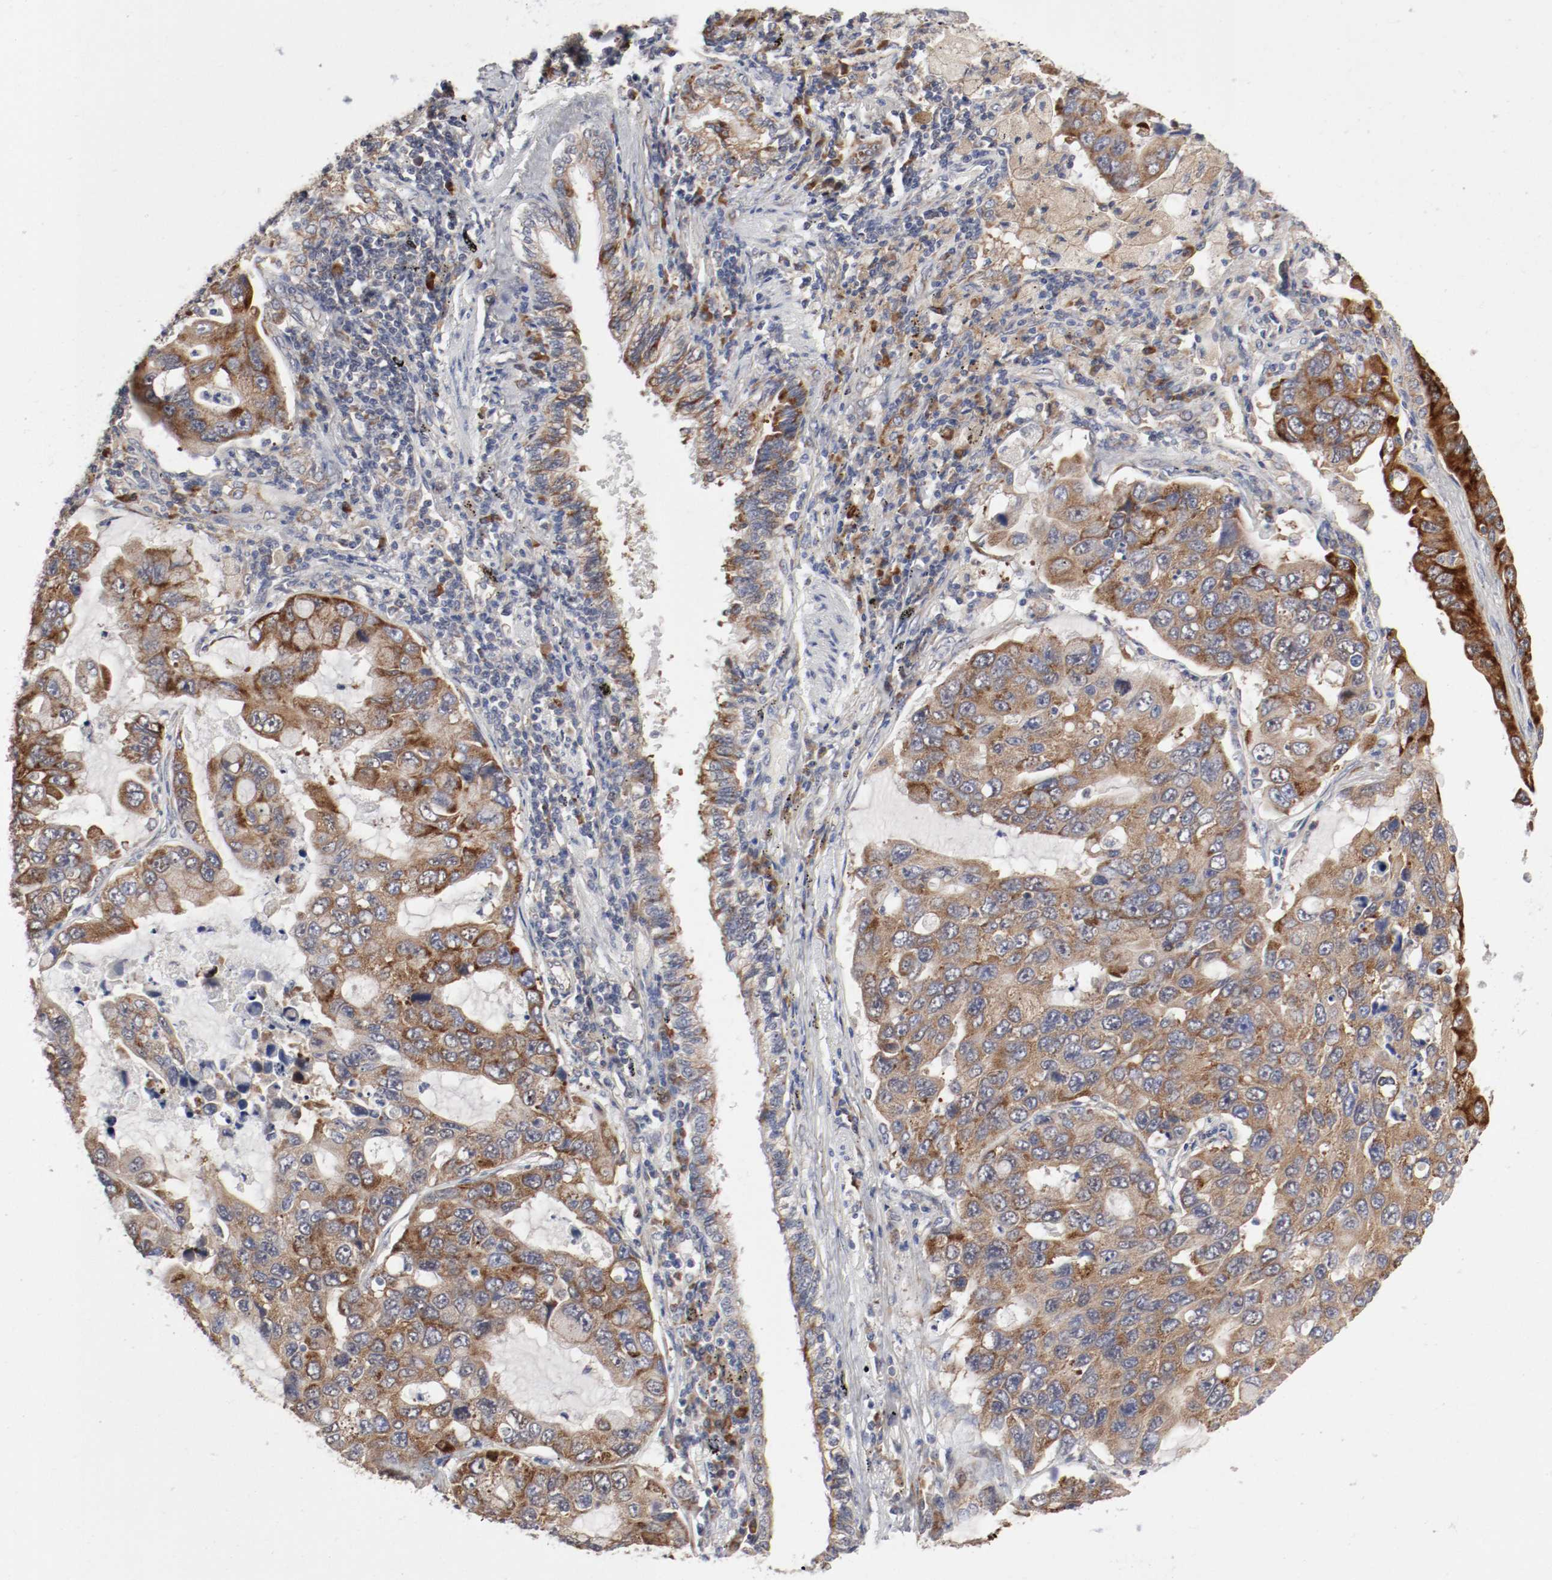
{"staining": {"intensity": "moderate", "quantity": ">75%", "location": "cytoplasmic/membranous"}, "tissue": "lung cancer", "cell_type": "Tumor cells", "image_type": "cancer", "snomed": [{"axis": "morphology", "description": "Adenocarcinoma, NOS"}, {"axis": "topography", "description": "Lung"}], "caption": "There is medium levels of moderate cytoplasmic/membranous staining in tumor cells of lung adenocarcinoma, as demonstrated by immunohistochemical staining (brown color).", "gene": "FKBP3", "patient": {"sex": "male", "age": 64}}